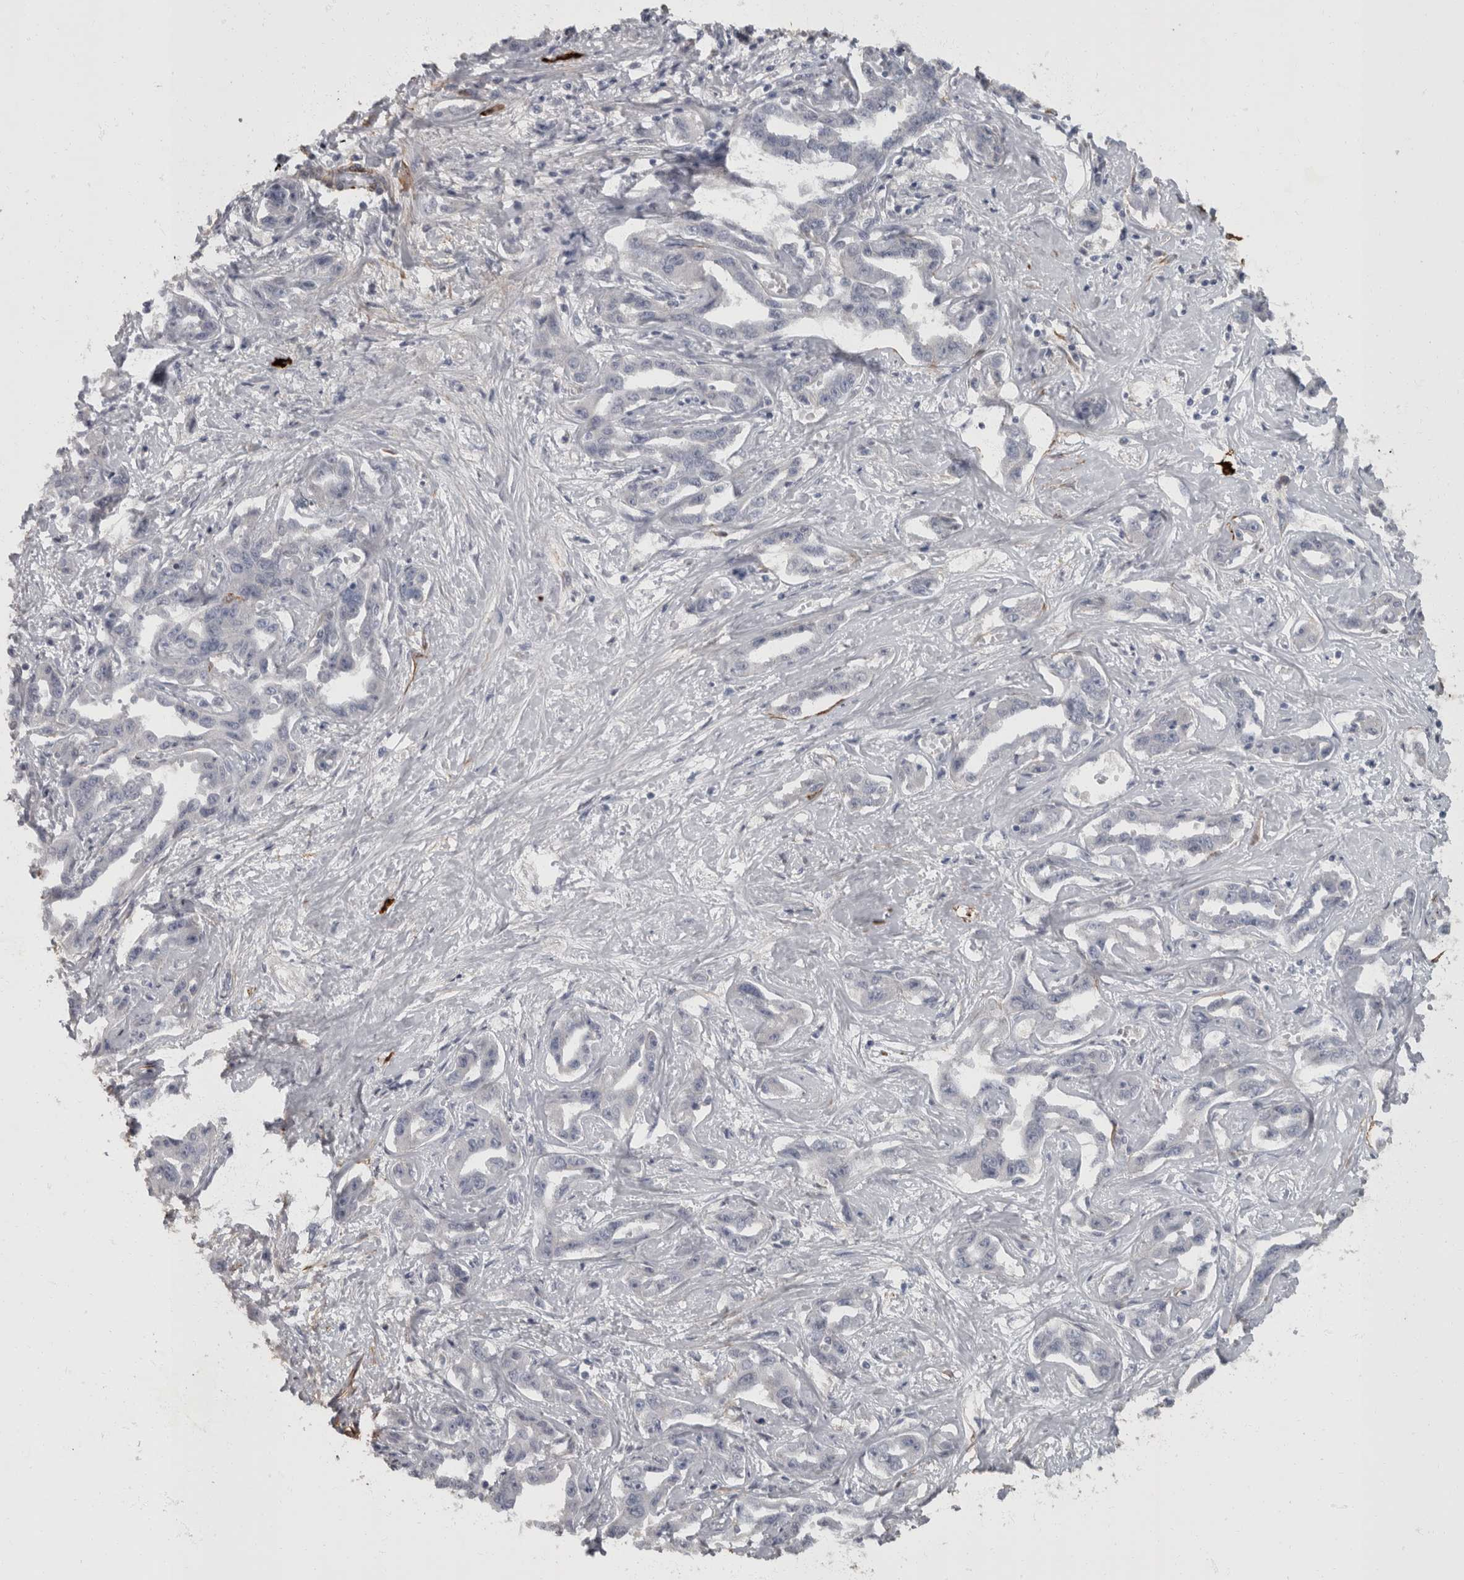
{"staining": {"intensity": "negative", "quantity": "none", "location": "none"}, "tissue": "liver cancer", "cell_type": "Tumor cells", "image_type": "cancer", "snomed": [{"axis": "morphology", "description": "Cholangiocarcinoma"}, {"axis": "topography", "description": "Liver"}], "caption": "This is a photomicrograph of immunohistochemistry staining of liver cholangiocarcinoma, which shows no positivity in tumor cells.", "gene": "MASTL", "patient": {"sex": "male", "age": 59}}